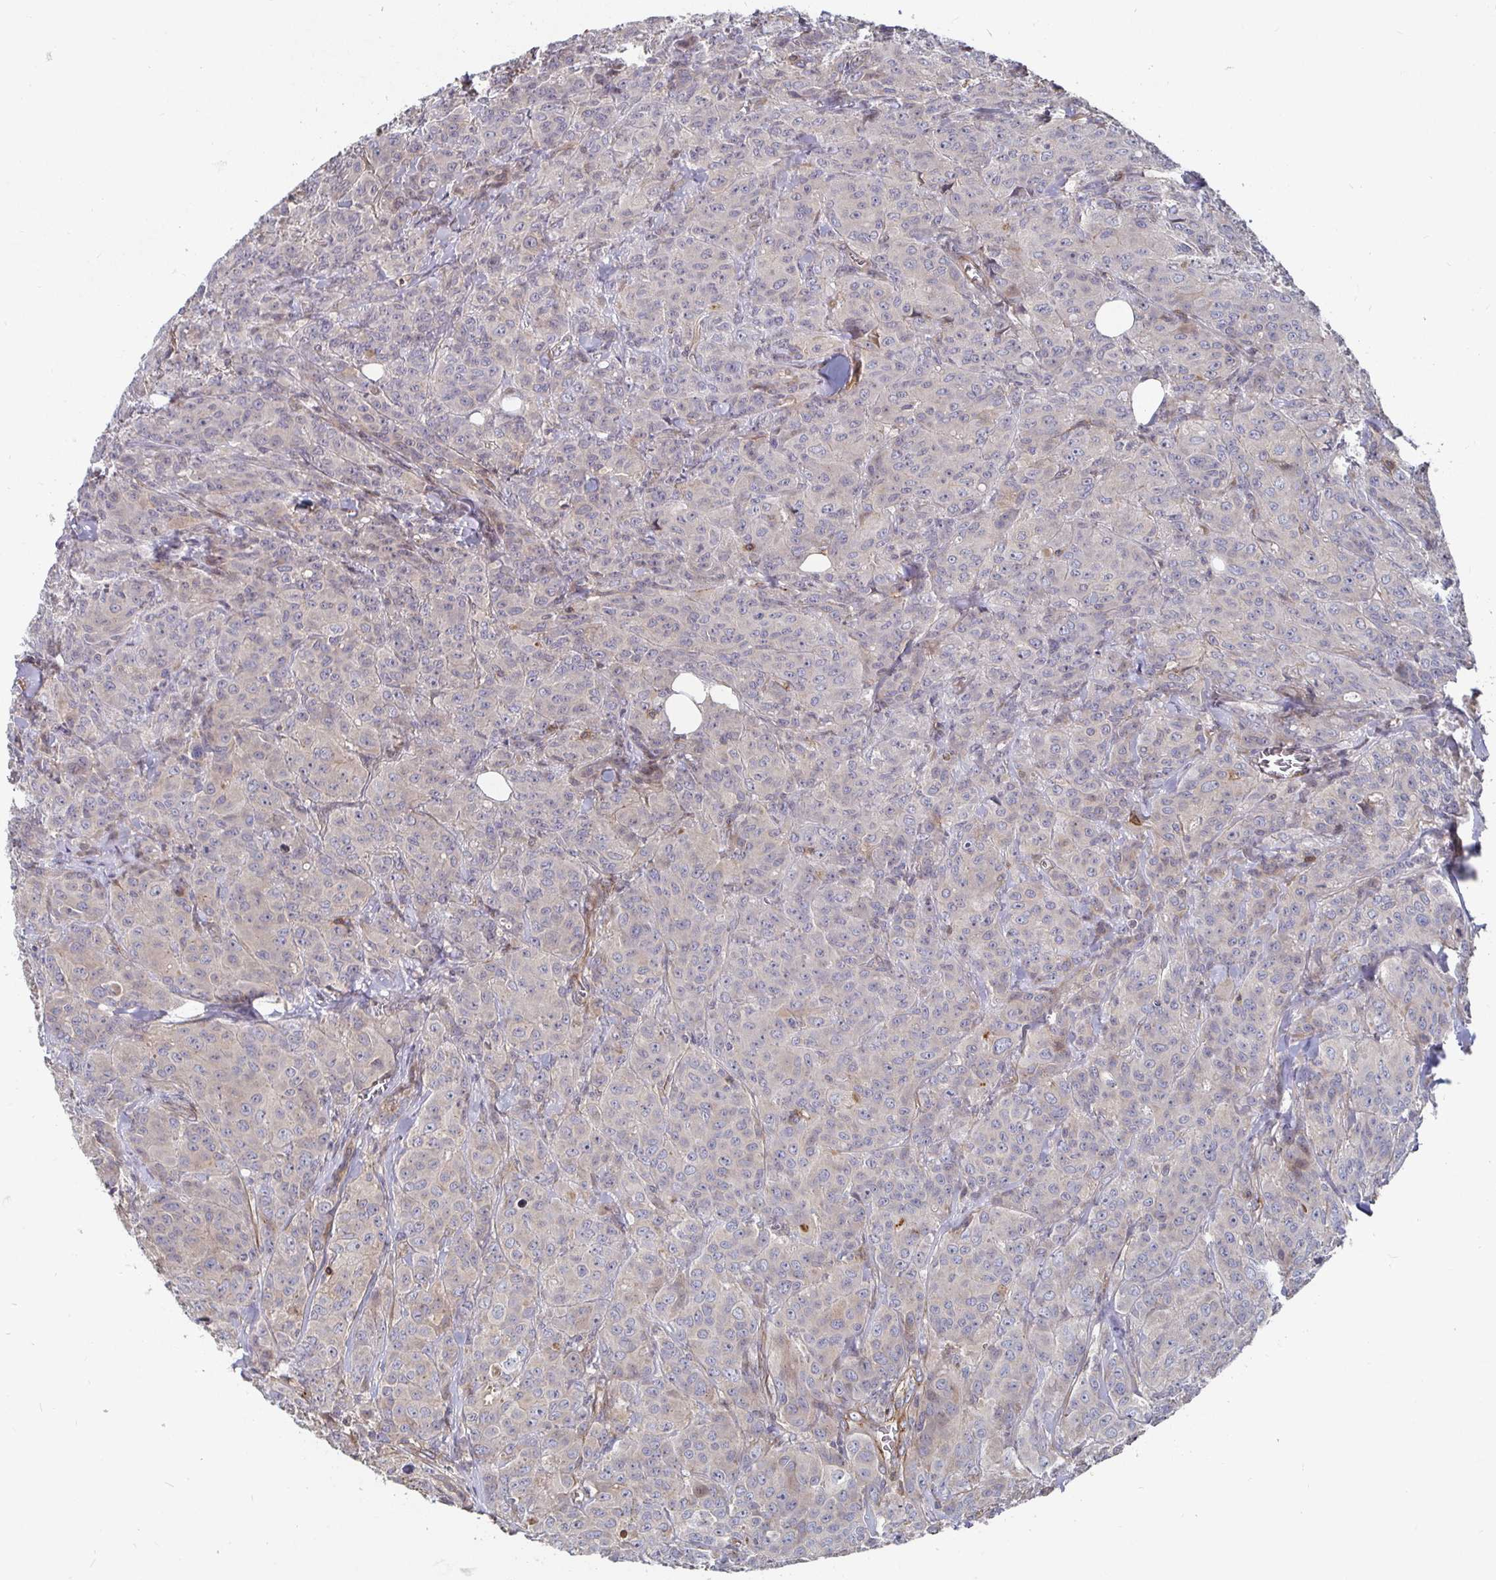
{"staining": {"intensity": "weak", "quantity": "<25%", "location": "cytoplasmic/membranous"}, "tissue": "breast cancer", "cell_type": "Tumor cells", "image_type": "cancer", "snomed": [{"axis": "morphology", "description": "Normal tissue, NOS"}, {"axis": "morphology", "description": "Duct carcinoma"}, {"axis": "topography", "description": "Breast"}], "caption": "Immunohistochemistry of breast cancer shows no positivity in tumor cells.", "gene": "GJA4", "patient": {"sex": "female", "age": 43}}